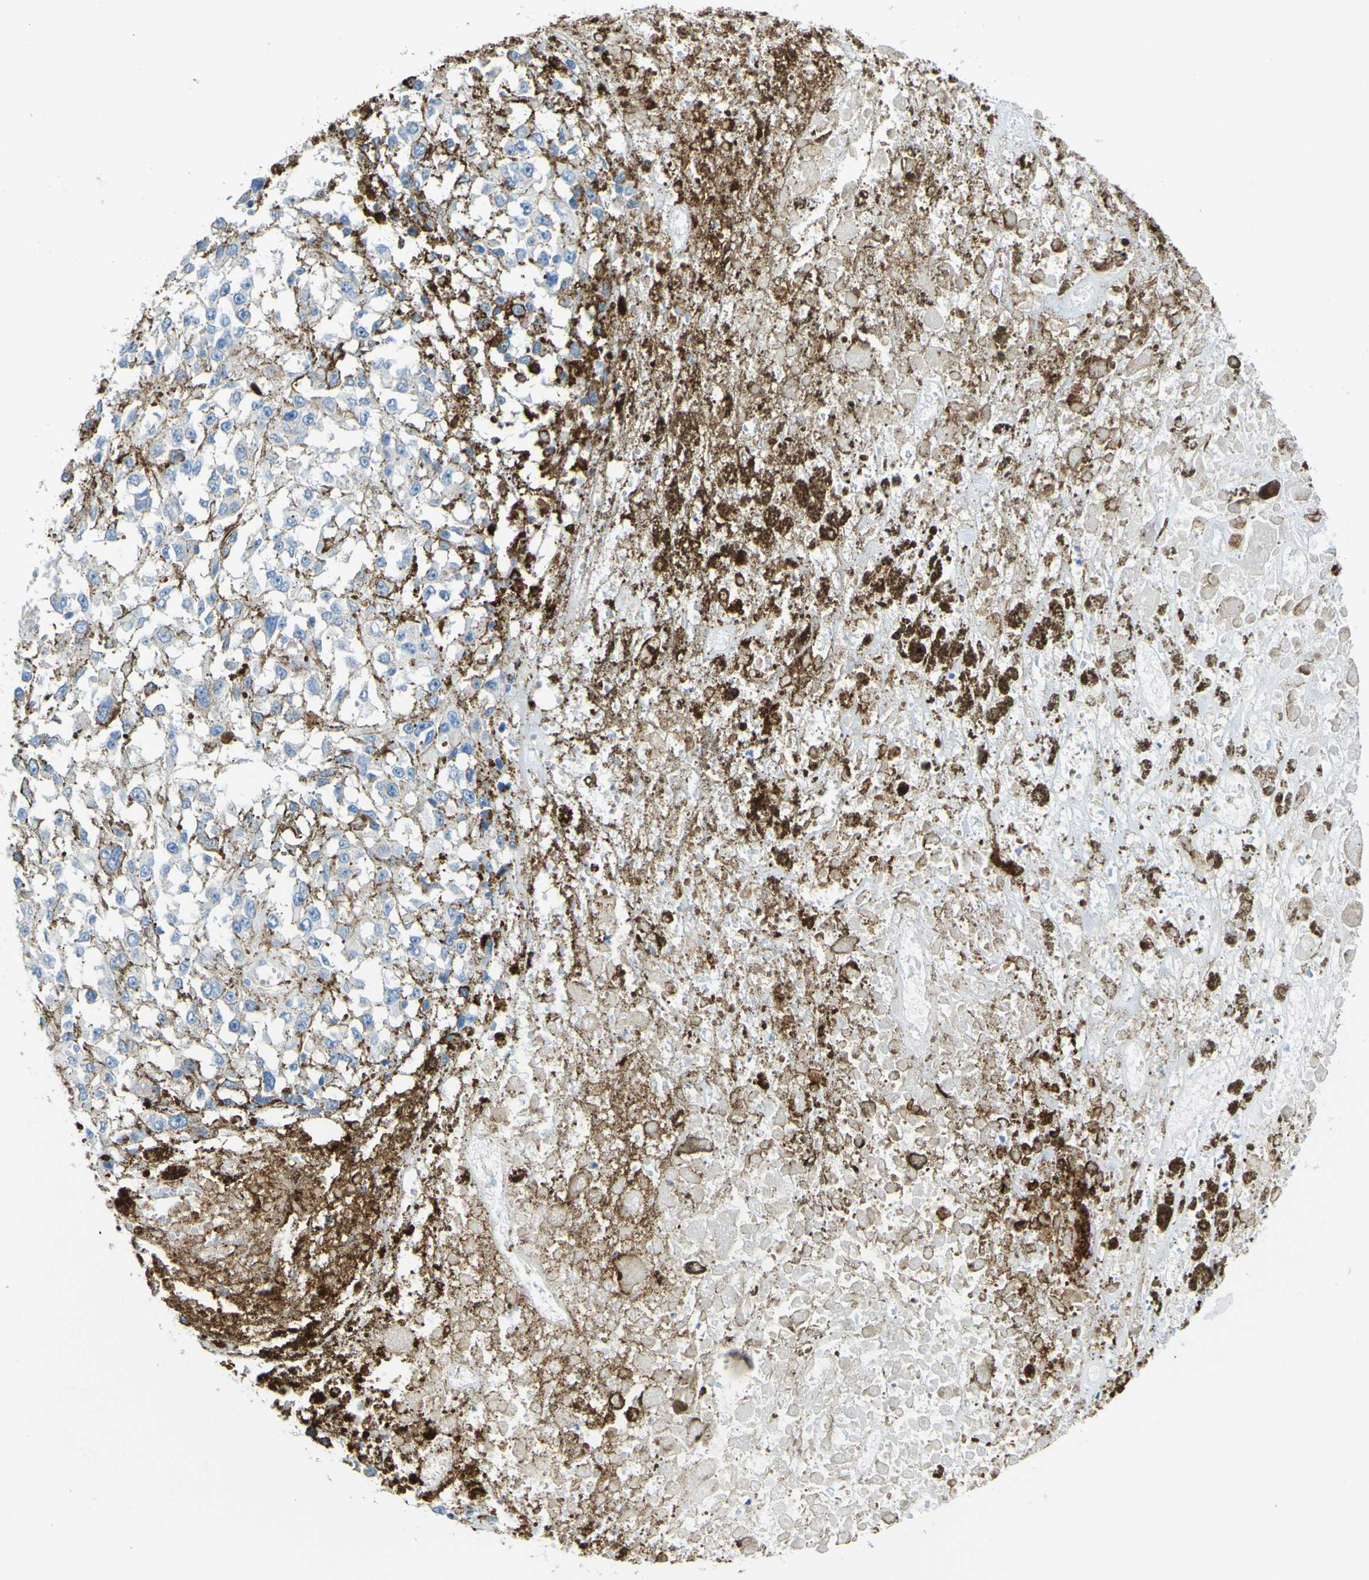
{"staining": {"intensity": "weak", "quantity": "25%-75%", "location": "cytoplasmic/membranous"}, "tissue": "melanoma", "cell_type": "Tumor cells", "image_type": "cancer", "snomed": [{"axis": "morphology", "description": "Malignant melanoma, Metastatic site"}, {"axis": "topography", "description": "Lymph node"}], "caption": "An immunohistochemistry (IHC) image of tumor tissue is shown. Protein staining in brown labels weak cytoplasmic/membranous positivity in malignant melanoma (metastatic site) within tumor cells. Immunohistochemistry stains the protein of interest in brown and the nuclei are stained blue.", "gene": "OGN", "patient": {"sex": "male", "age": 59}}